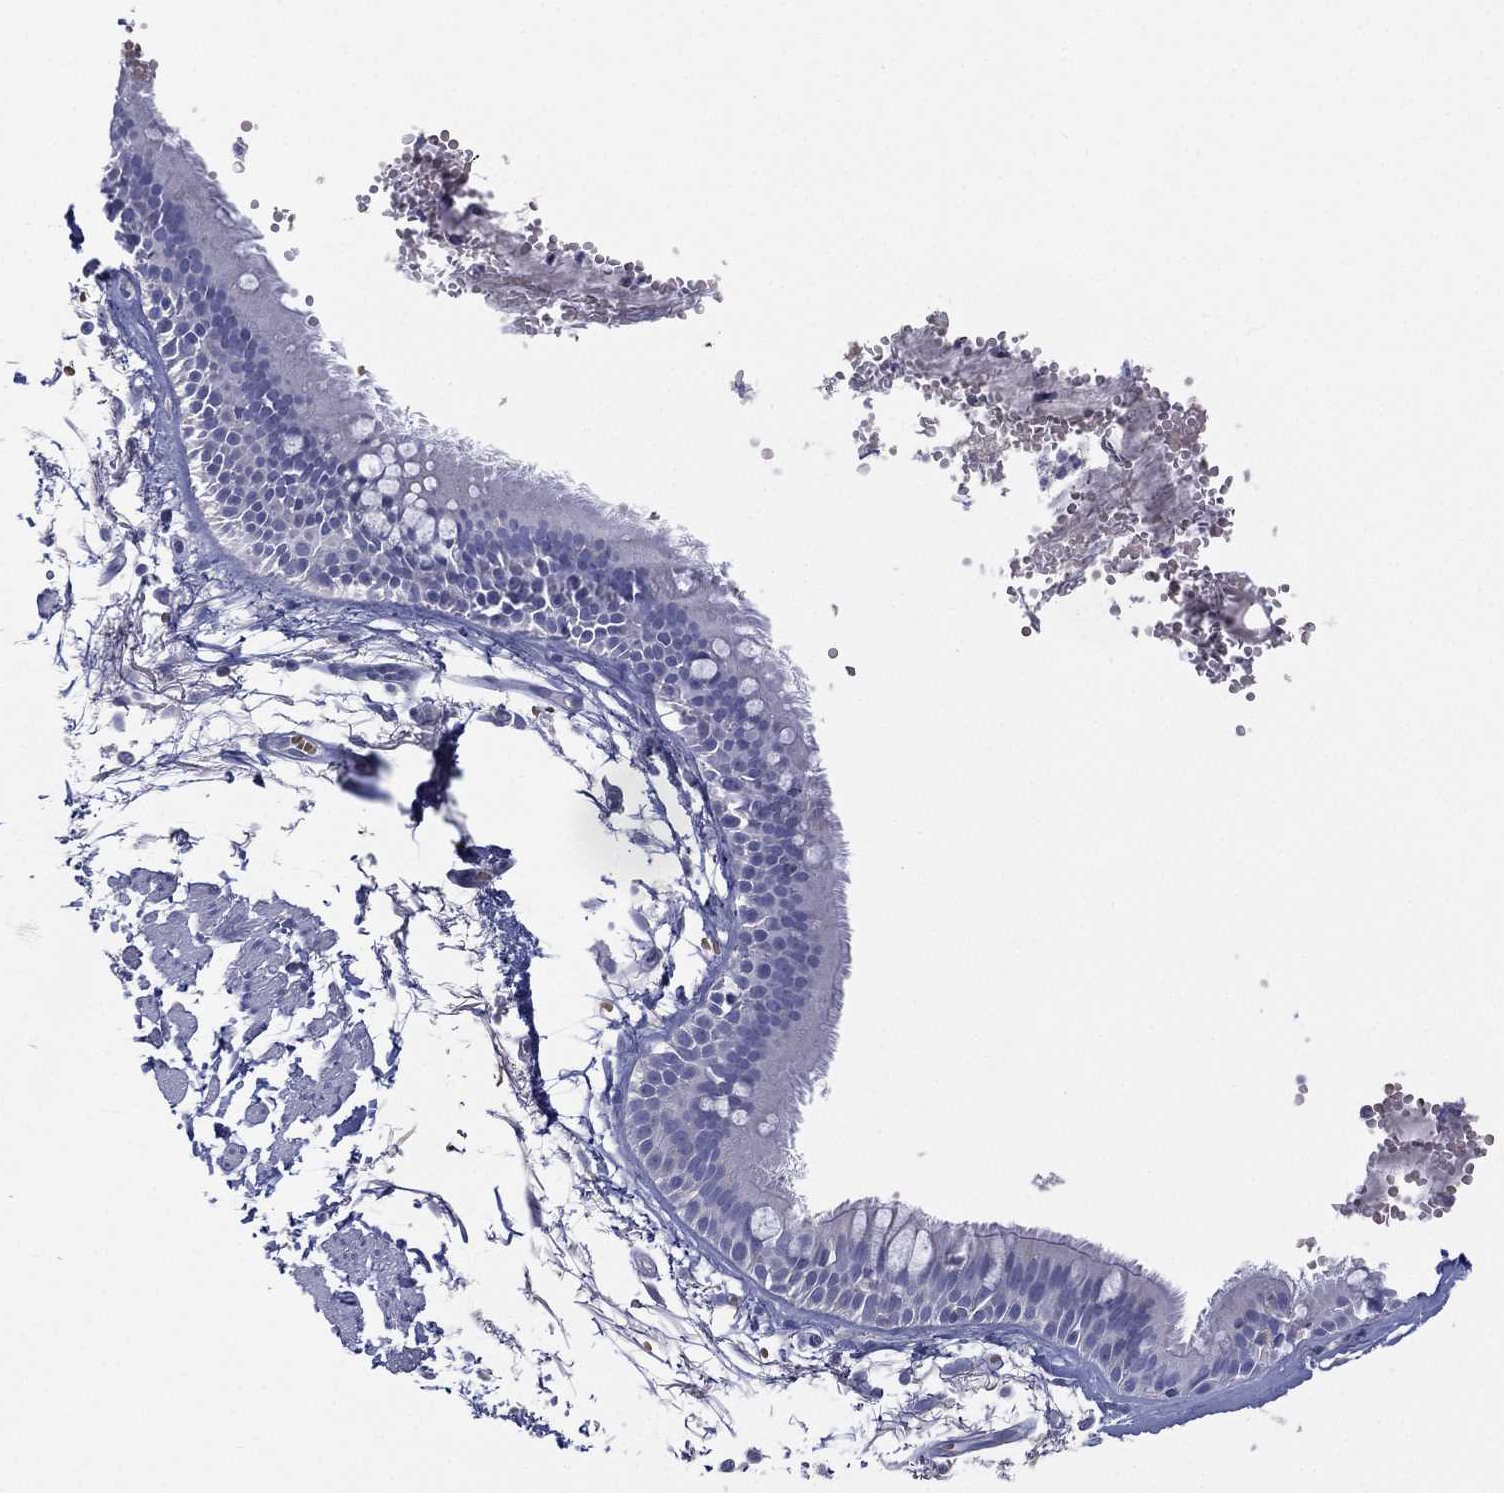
{"staining": {"intensity": "negative", "quantity": "none", "location": "none"}, "tissue": "soft tissue", "cell_type": "Fibroblasts", "image_type": "normal", "snomed": [{"axis": "morphology", "description": "Normal tissue, NOS"}, {"axis": "morphology", "description": "Squamous cell carcinoma, NOS"}, {"axis": "topography", "description": "Cartilage tissue"}, {"axis": "topography", "description": "Lung"}], "caption": "The image displays no staining of fibroblasts in normal soft tissue.", "gene": "CYP2D6", "patient": {"sex": "male", "age": 66}}